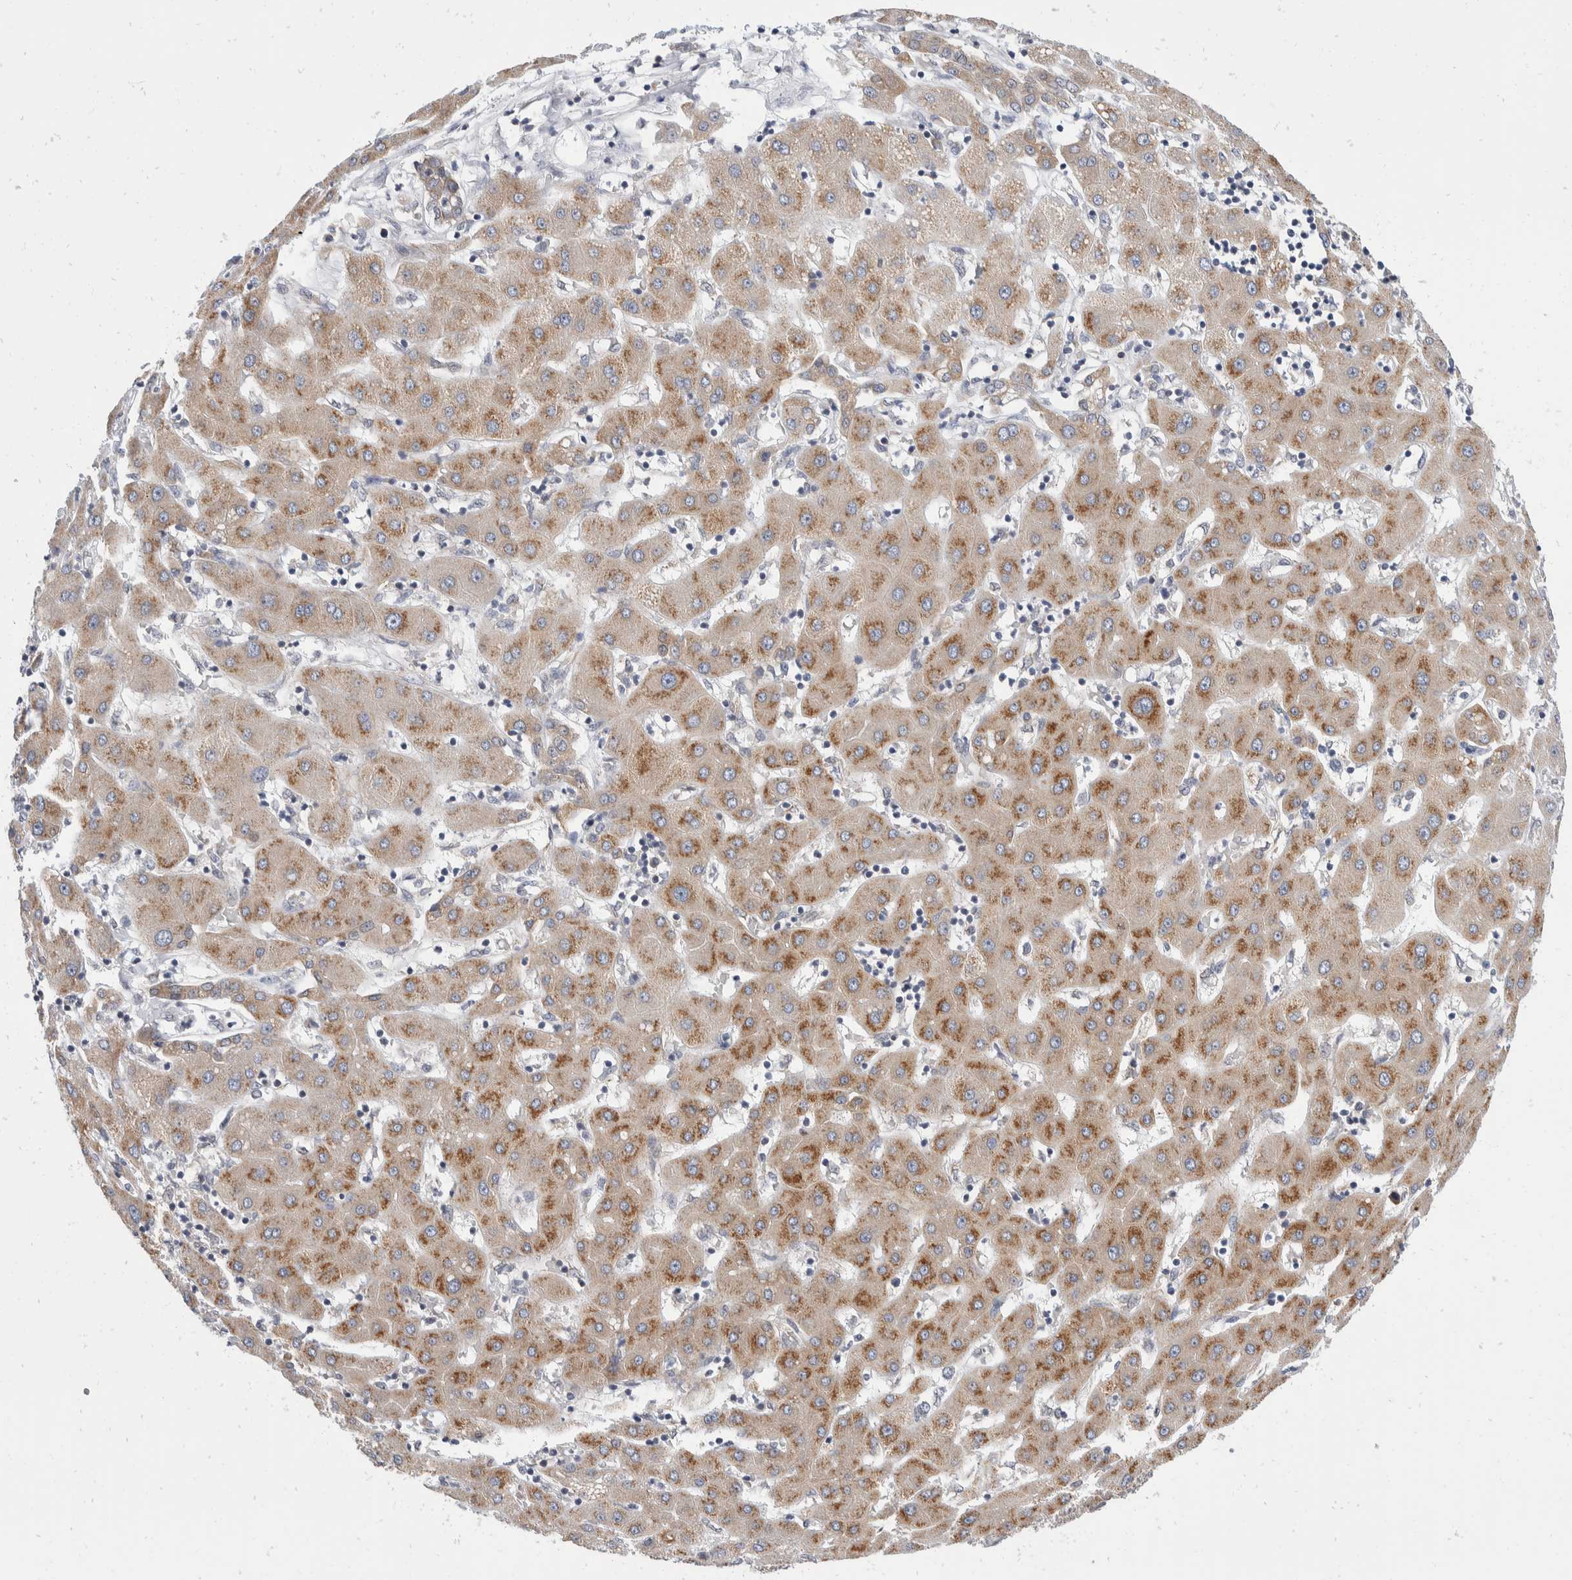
{"staining": {"intensity": "moderate", "quantity": ">75%", "location": "cytoplasmic/membranous"}, "tissue": "liver cancer", "cell_type": "Tumor cells", "image_type": "cancer", "snomed": [{"axis": "morphology", "description": "Carcinoma, Hepatocellular, NOS"}, {"axis": "topography", "description": "Liver"}], "caption": "DAB (3,3'-diaminobenzidine) immunohistochemical staining of human hepatocellular carcinoma (liver) demonstrates moderate cytoplasmic/membranous protein expression in approximately >75% of tumor cells. (Stains: DAB (3,3'-diaminobenzidine) in brown, nuclei in blue, Microscopy: brightfield microscopy at high magnification).", "gene": "TMEM245", "patient": {"sex": "male", "age": 65}}